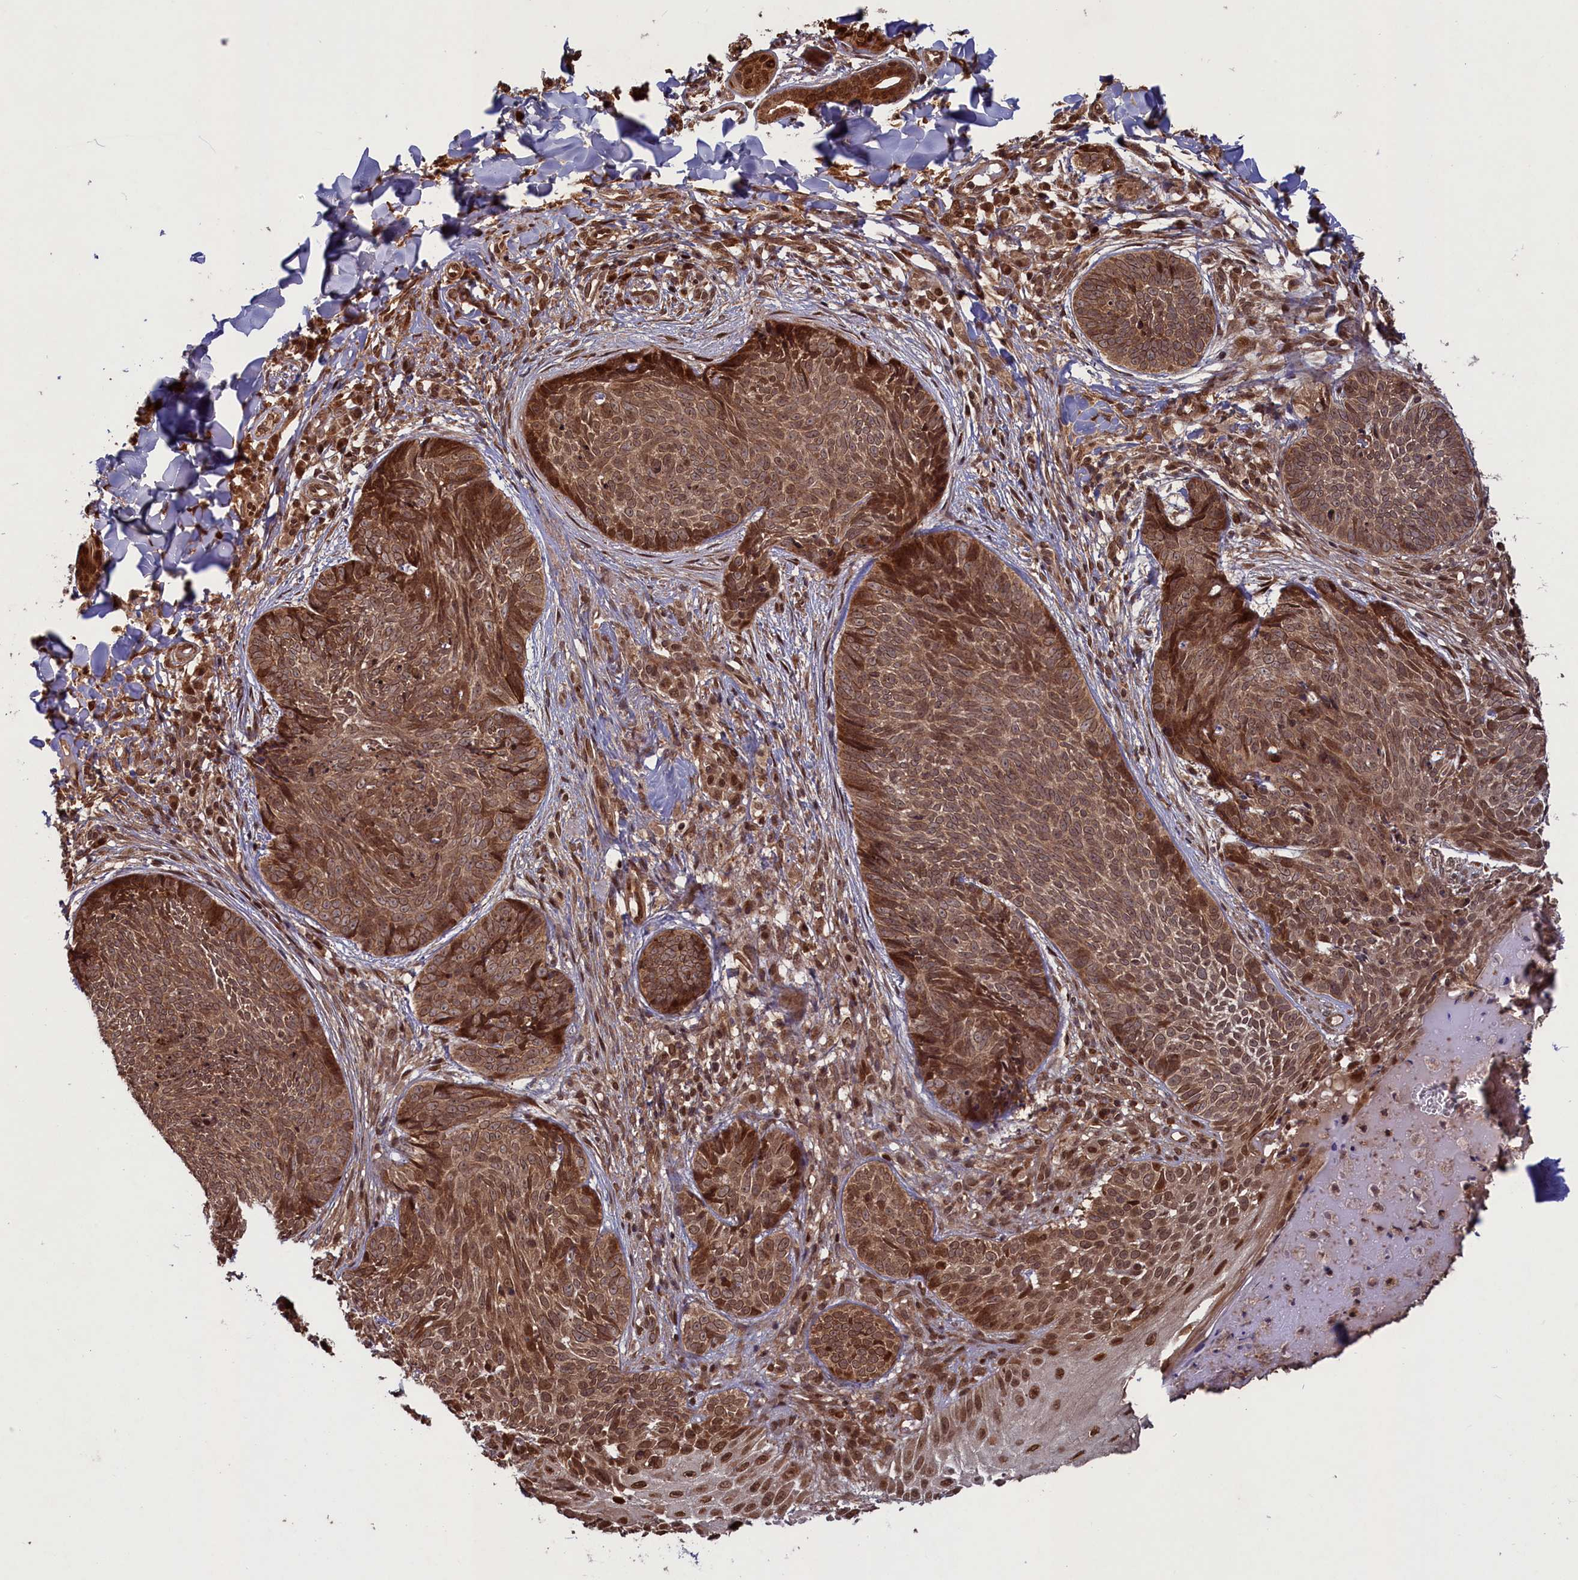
{"staining": {"intensity": "moderate", "quantity": ">75%", "location": "cytoplasmic/membranous,nuclear"}, "tissue": "skin cancer", "cell_type": "Tumor cells", "image_type": "cancer", "snomed": [{"axis": "morphology", "description": "Basal cell carcinoma"}, {"axis": "topography", "description": "Skin"}], "caption": "The photomicrograph demonstrates staining of skin basal cell carcinoma, revealing moderate cytoplasmic/membranous and nuclear protein positivity (brown color) within tumor cells.", "gene": "NAE1", "patient": {"sex": "female", "age": 61}}